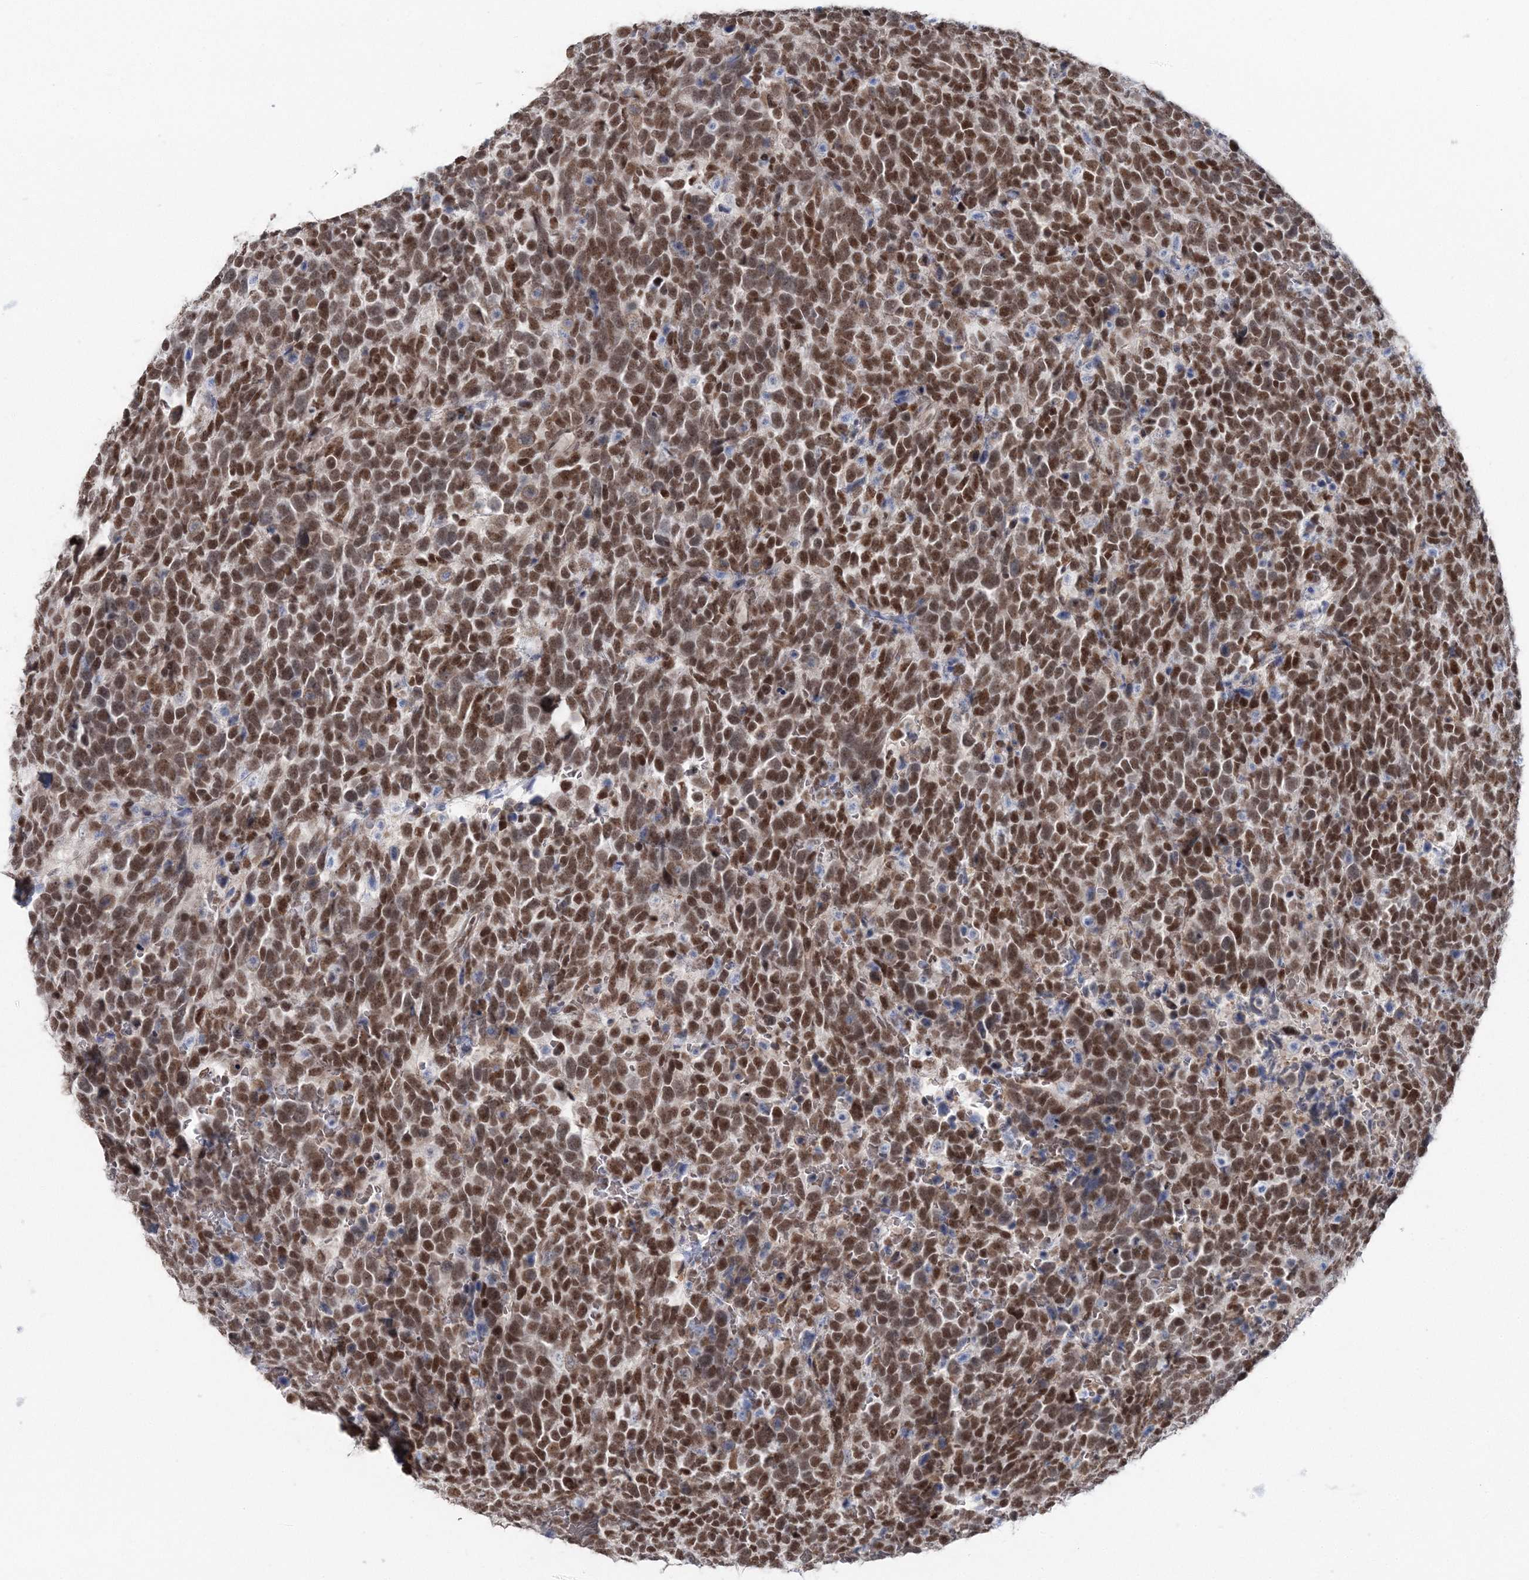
{"staining": {"intensity": "moderate", "quantity": ">75%", "location": "nuclear"}, "tissue": "urothelial cancer", "cell_type": "Tumor cells", "image_type": "cancer", "snomed": [{"axis": "morphology", "description": "Urothelial carcinoma, High grade"}, {"axis": "topography", "description": "Urinary bladder"}], "caption": "Immunohistochemical staining of urothelial cancer demonstrates moderate nuclear protein expression in about >75% of tumor cells.", "gene": "PDS5A", "patient": {"sex": "female", "age": 82}}